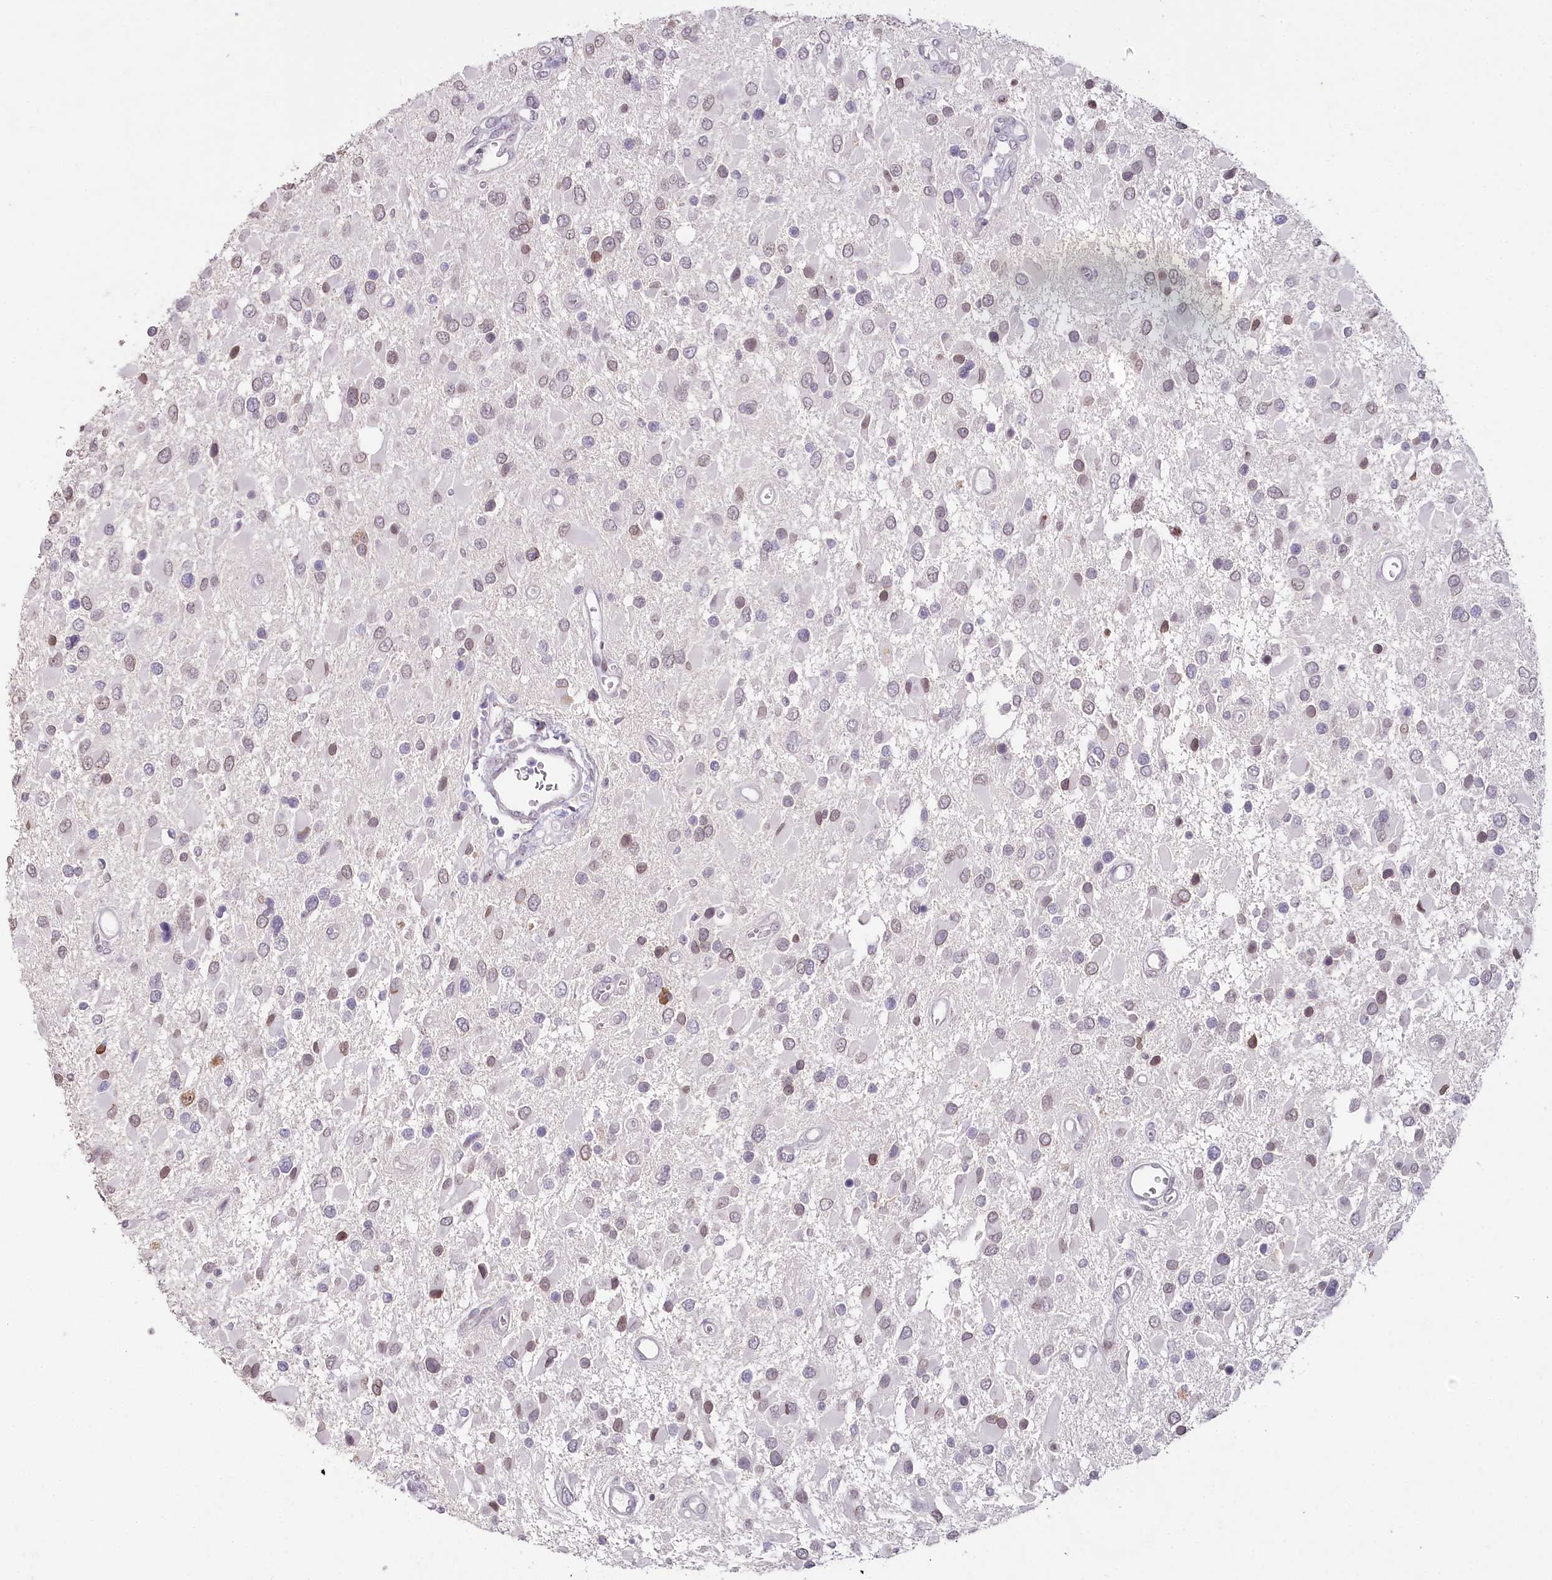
{"staining": {"intensity": "weak", "quantity": "<25%", "location": "nuclear"}, "tissue": "glioma", "cell_type": "Tumor cells", "image_type": "cancer", "snomed": [{"axis": "morphology", "description": "Glioma, malignant, High grade"}, {"axis": "topography", "description": "Brain"}], "caption": "Micrograph shows no protein expression in tumor cells of high-grade glioma (malignant) tissue.", "gene": "HPD", "patient": {"sex": "male", "age": 53}}